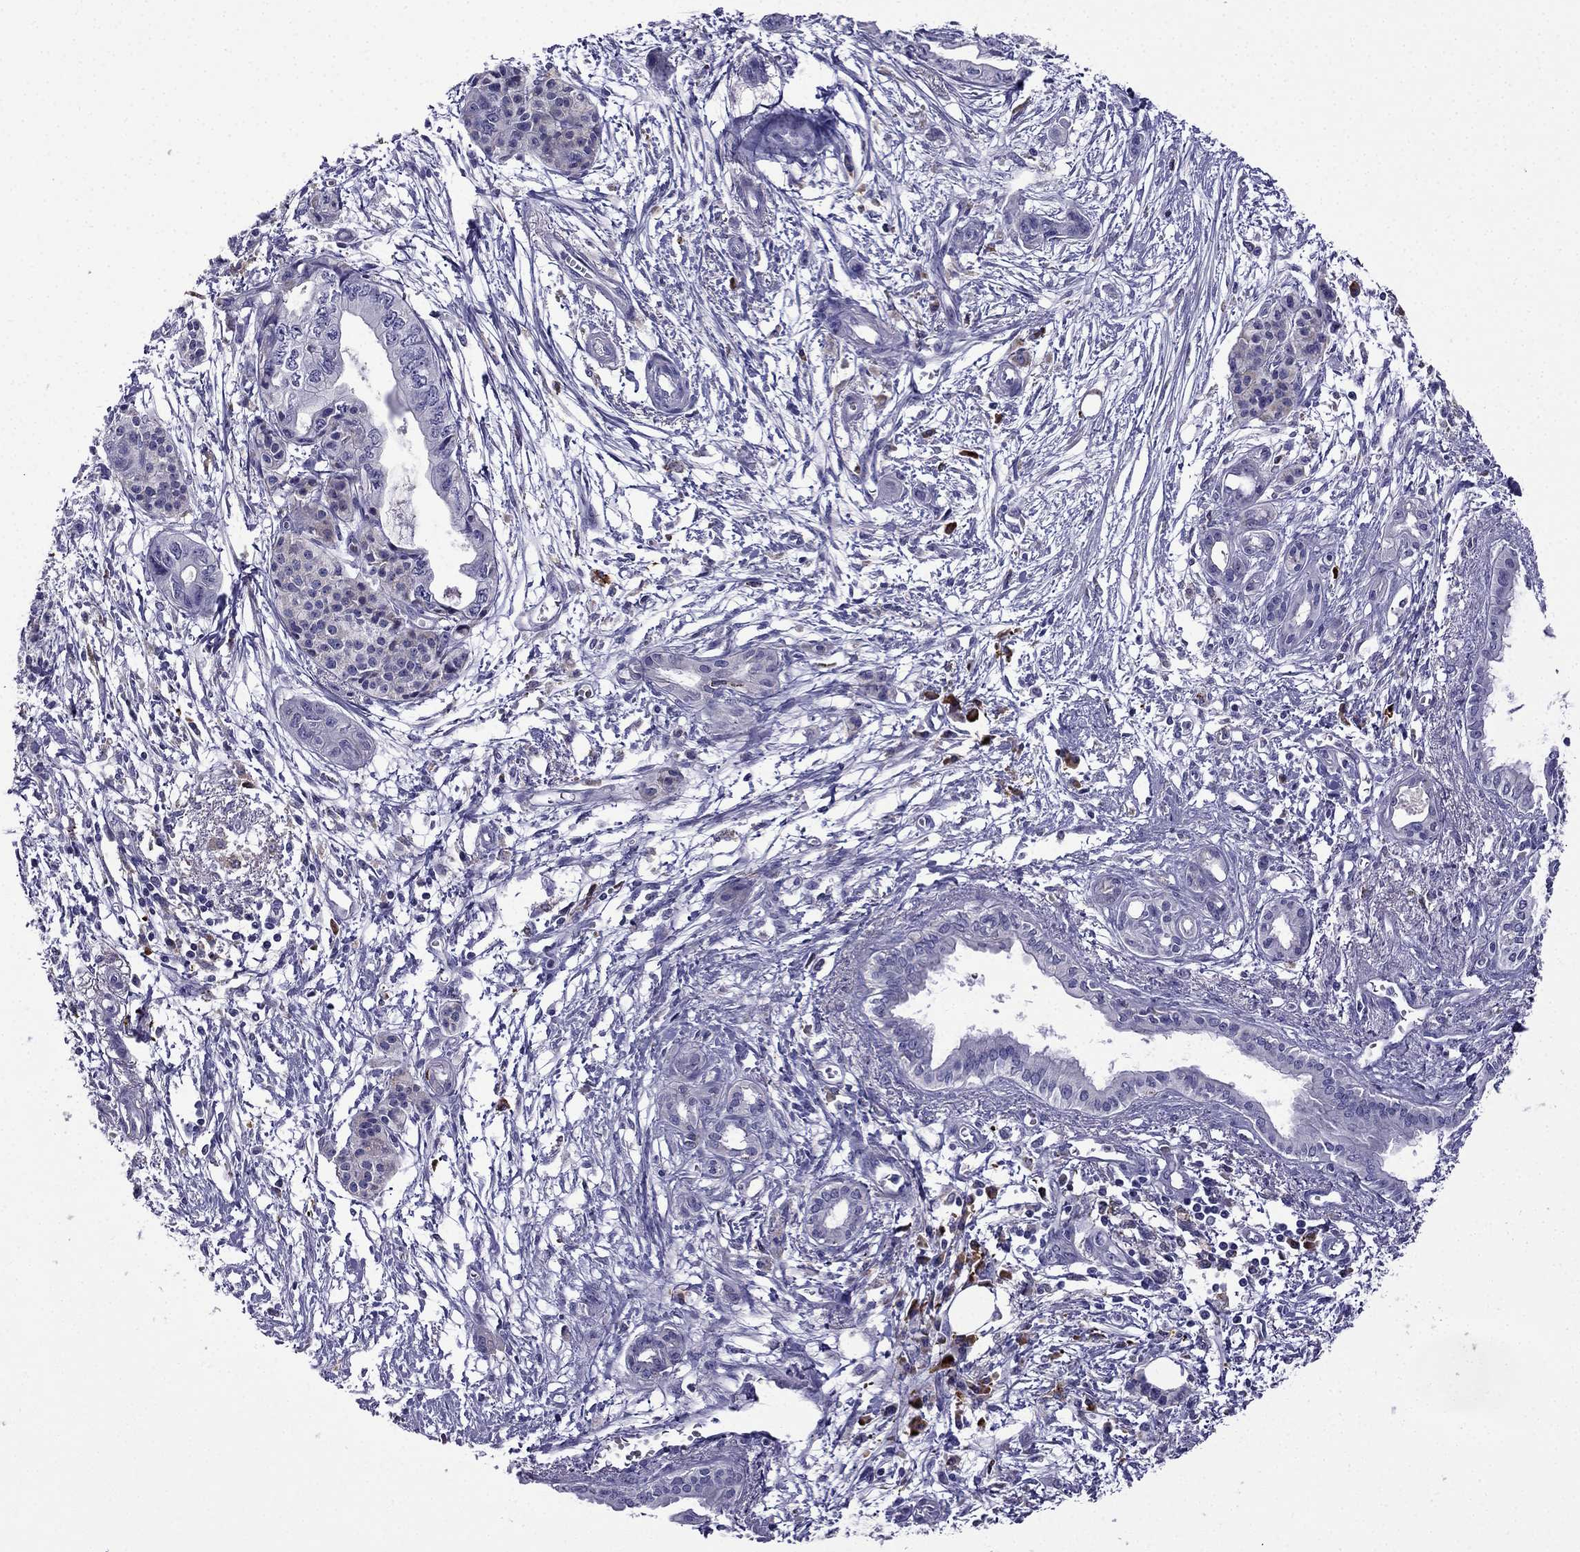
{"staining": {"intensity": "negative", "quantity": "none", "location": "none"}, "tissue": "pancreatic cancer", "cell_type": "Tumor cells", "image_type": "cancer", "snomed": [{"axis": "morphology", "description": "Adenocarcinoma, NOS"}, {"axis": "topography", "description": "Pancreas"}], "caption": "IHC histopathology image of pancreatic adenocarcinoma stained for a protein (brown), which exhibits no positivity in tumor cells. (DAB immunohistochemistry (IHC), high magnification).", "gene": "TSSK4", "patient": {"sex": "female", "age": 76}}